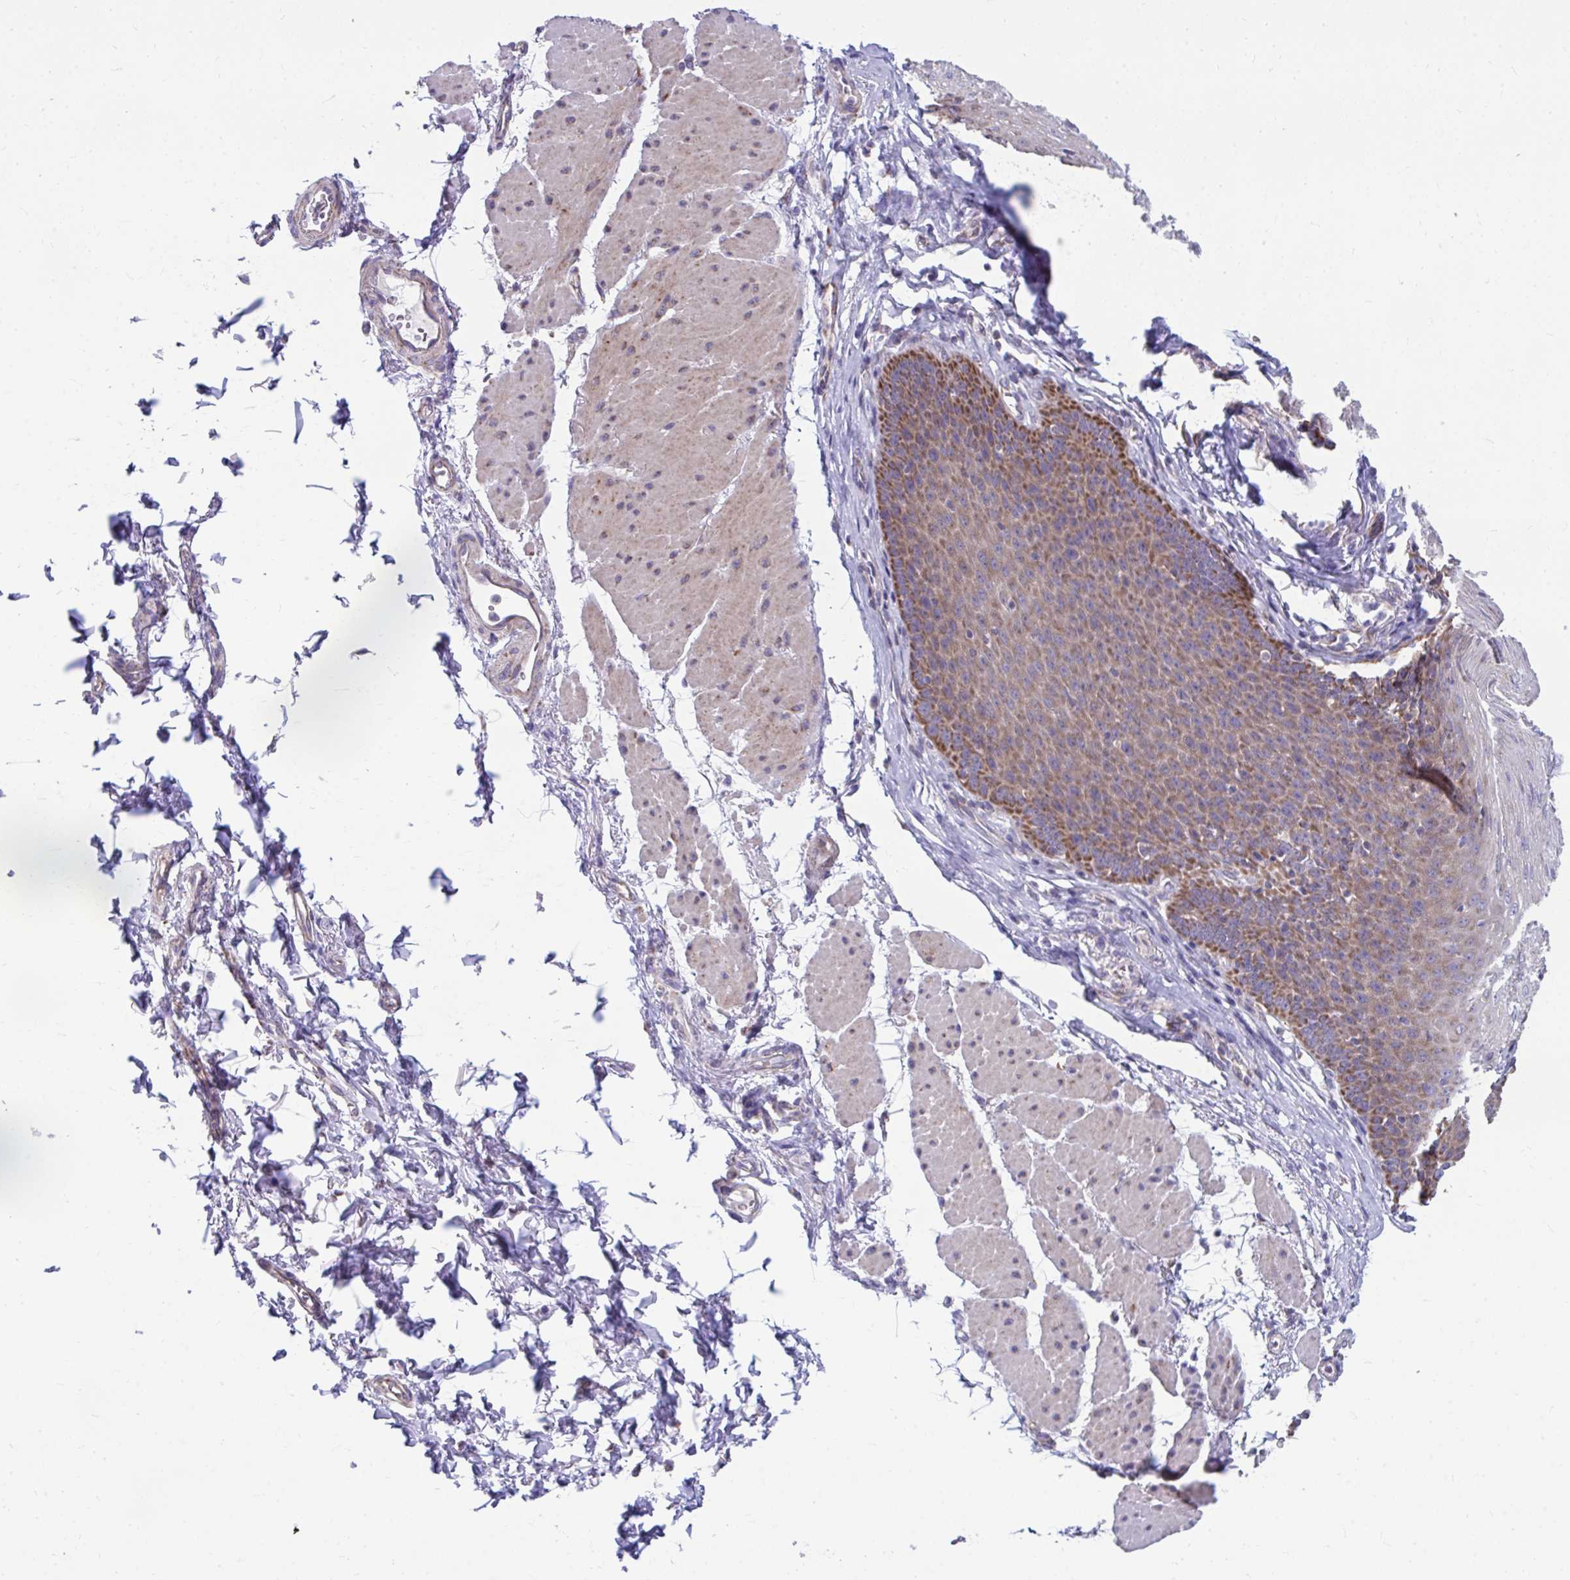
{"staining": {"intensity": "moderate", "quantity": ">75%", "location": "cytoplasmic/membranous"}, "tissue": "esophagus", "cell_type": "Squamous epithelial cells", "image_type": "normal", "snomed": [{"axis": "morphology", "description": "Normal tissue, NOS"}, {"axis": "topography", "description": "Esophagus"}], "caption": "The immunohistochemical stain highlights moderate cytoplasmic/membranous positivity in squamous epithelial cells of unremarkable esophagus. Ihc stains the protein in brown and the nuclei are stained blue.", "gene": "LINGO4", "patient": {"sex": "female", "age": 81}}